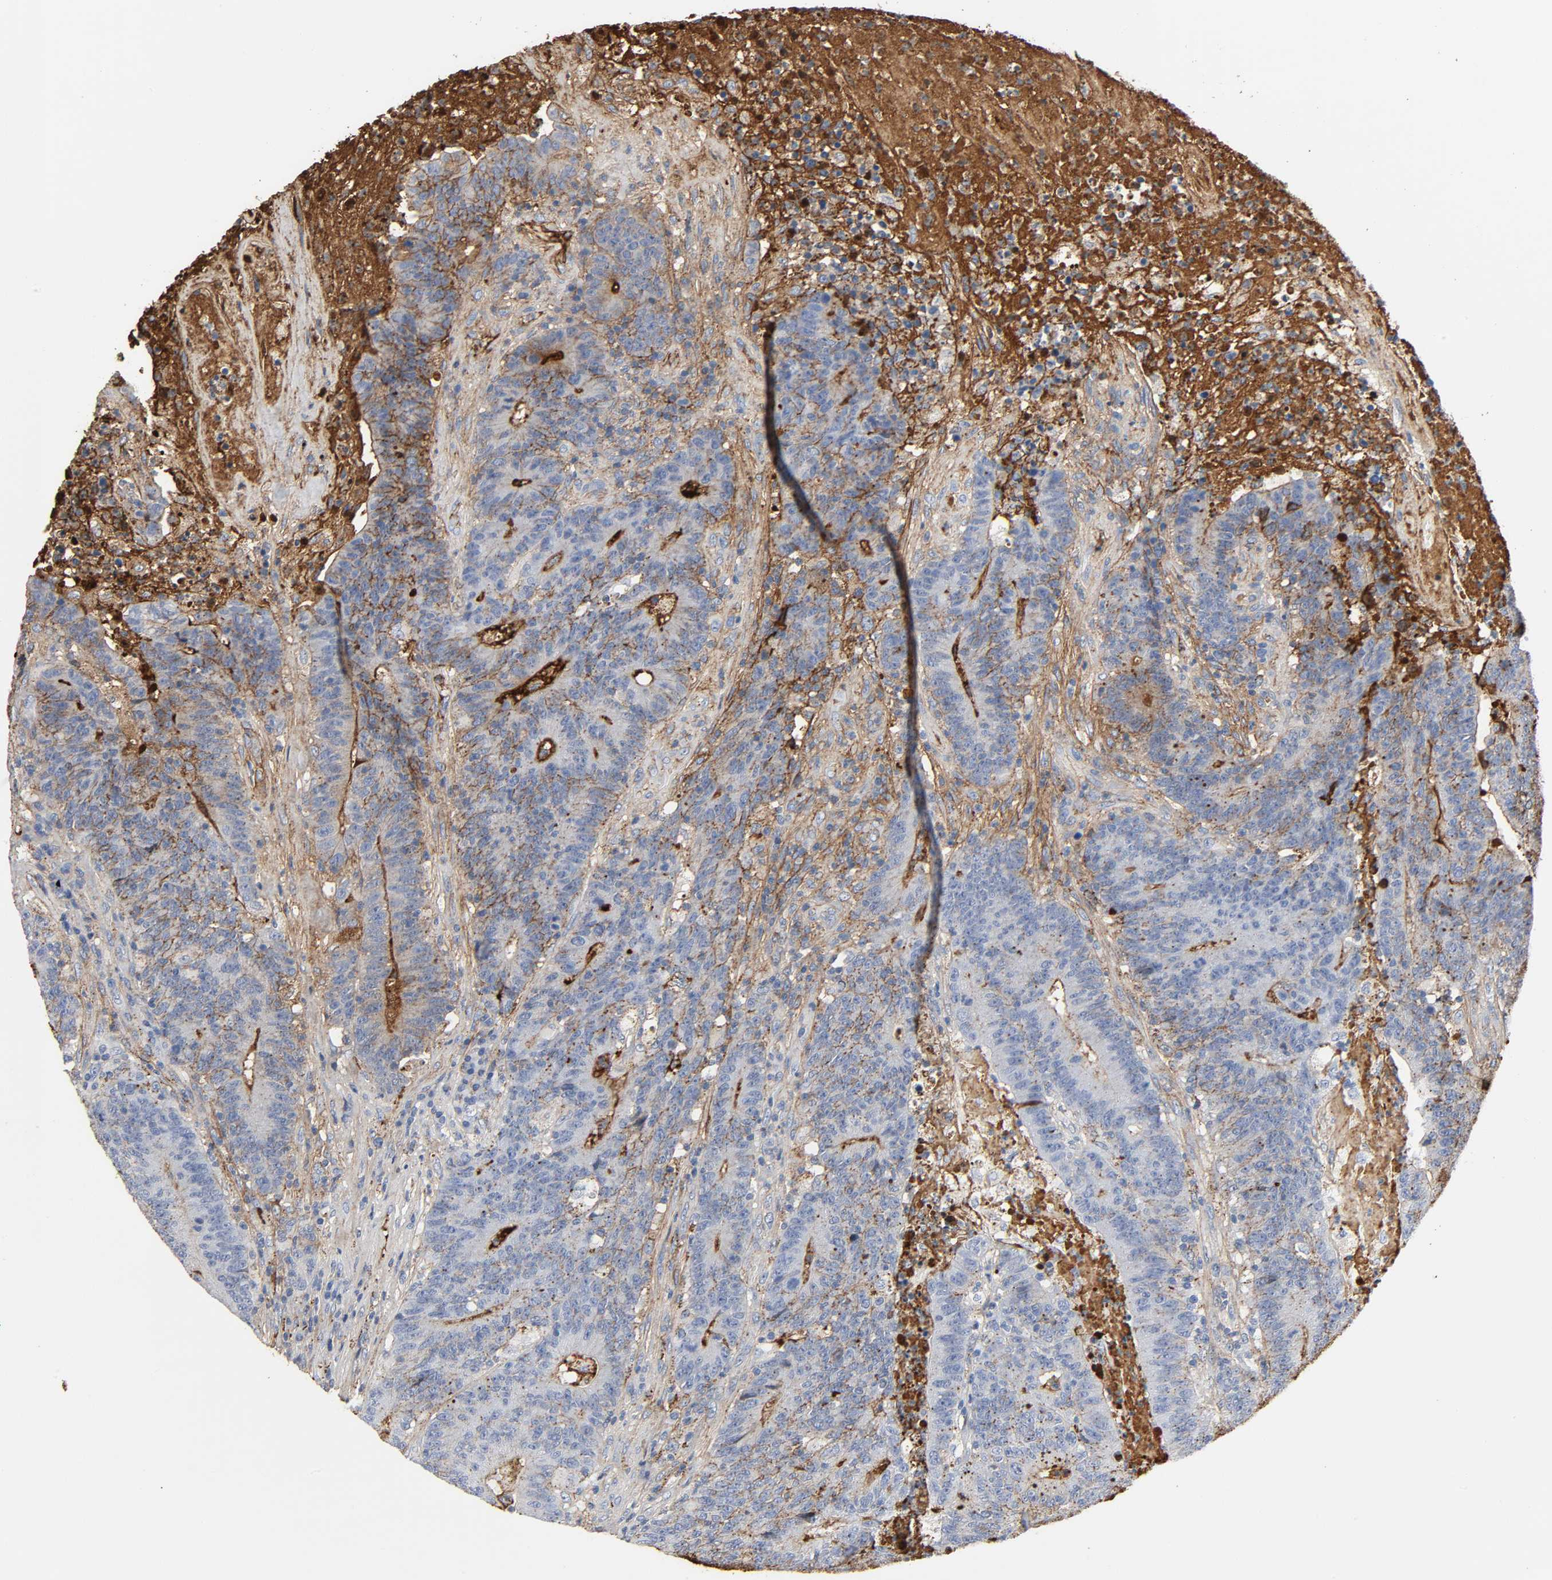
{"staining": {"intensity": "moderate", "quantity": "25%-75%", "location": "cytoplasmic/membranous"}, "tissue": "colorectal cancer", "cell_type": "Tumor cells", "image_type": "cancer", "snomed": [{"axis": "morphology", "description": "Normal tissue, NOS"}, {"axis": "morphology", "description": "Adenocarcinoma, NOS"}, {"axis": "topography", "description": "Colon"}], "caption": "A photomicrograph of human colorectal cancer (adenocarcinoma) stained for a protein displays moderate cytoplasmic/membranous brown staining in tumor cells.", "gene": "C3", "patient": {"sex": "female", "age": 75}}